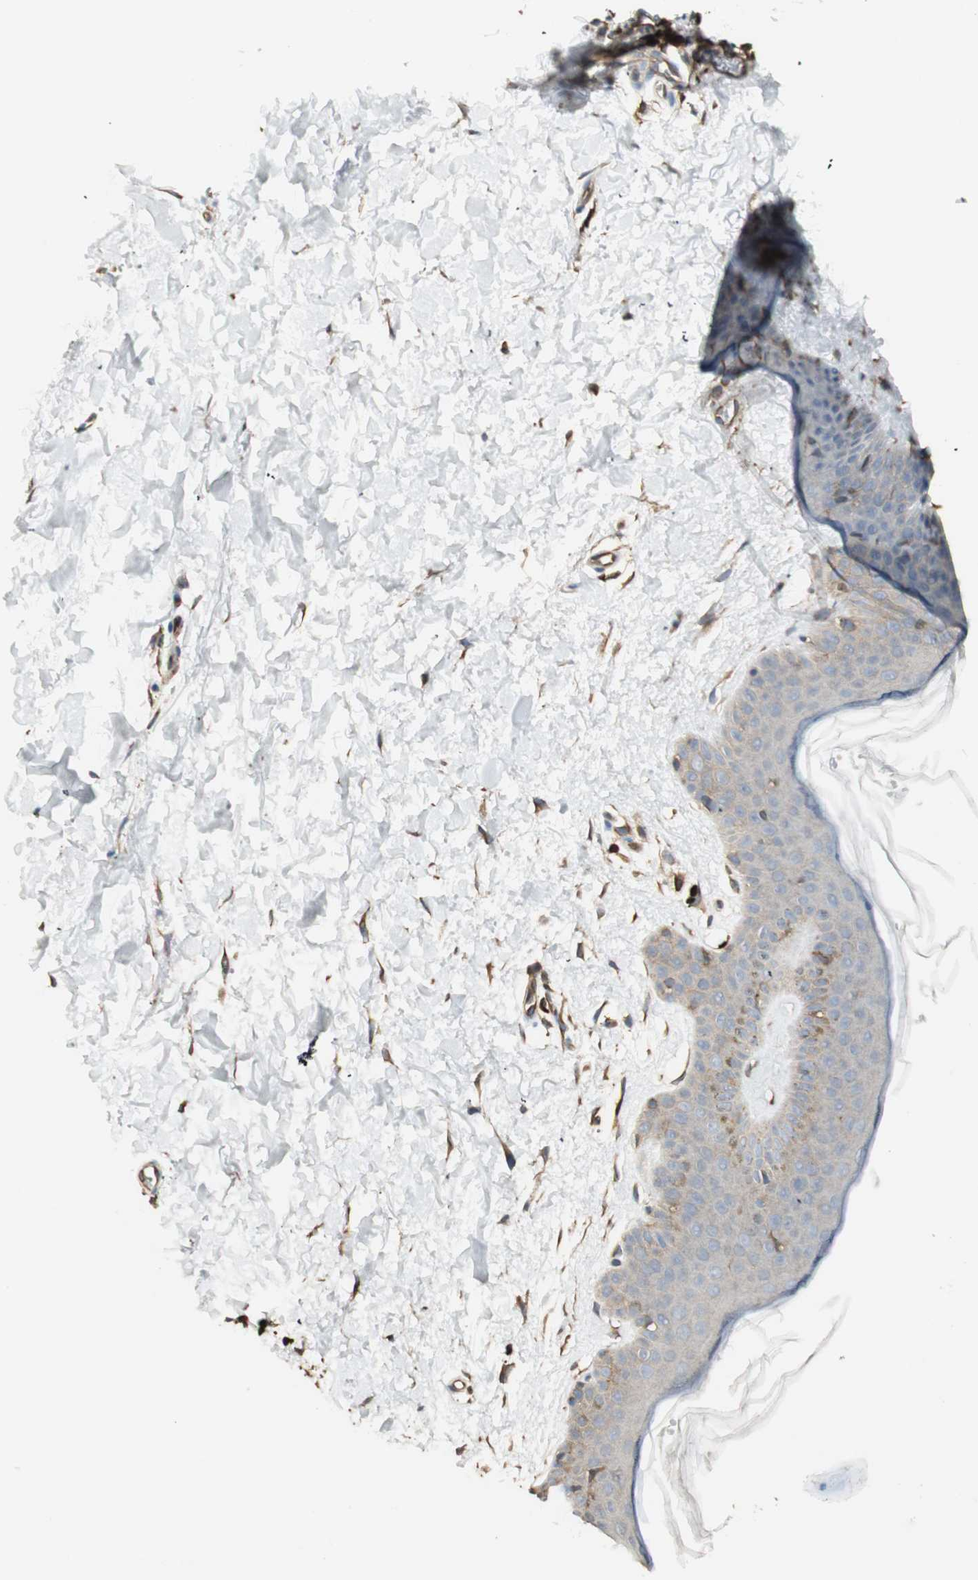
{"staining": {"intensity": "moderate", "quantity": ">75%", "location": "cytoplasmic/membranous"}, "tissue": "skin", "cell_type": "Fibroblasts", "image_type": "normal", "snomed": [{"axis": "morphology", "description": "Normal tissue, NOS"}, {"axis": "topography", "description": "Skin"}], "caption": "Benign skin reveals moderate cytoplasmic/membranous staining in about >75% of fibroblasts, visualized by immunohistochemistry. The protein is stained brown, and the nuclei are stained in blue (DAB IHC with brightfield microscopy, high magnification).", "gene": "CRLF3", "patient": {"sex": "female", "age": 56}}